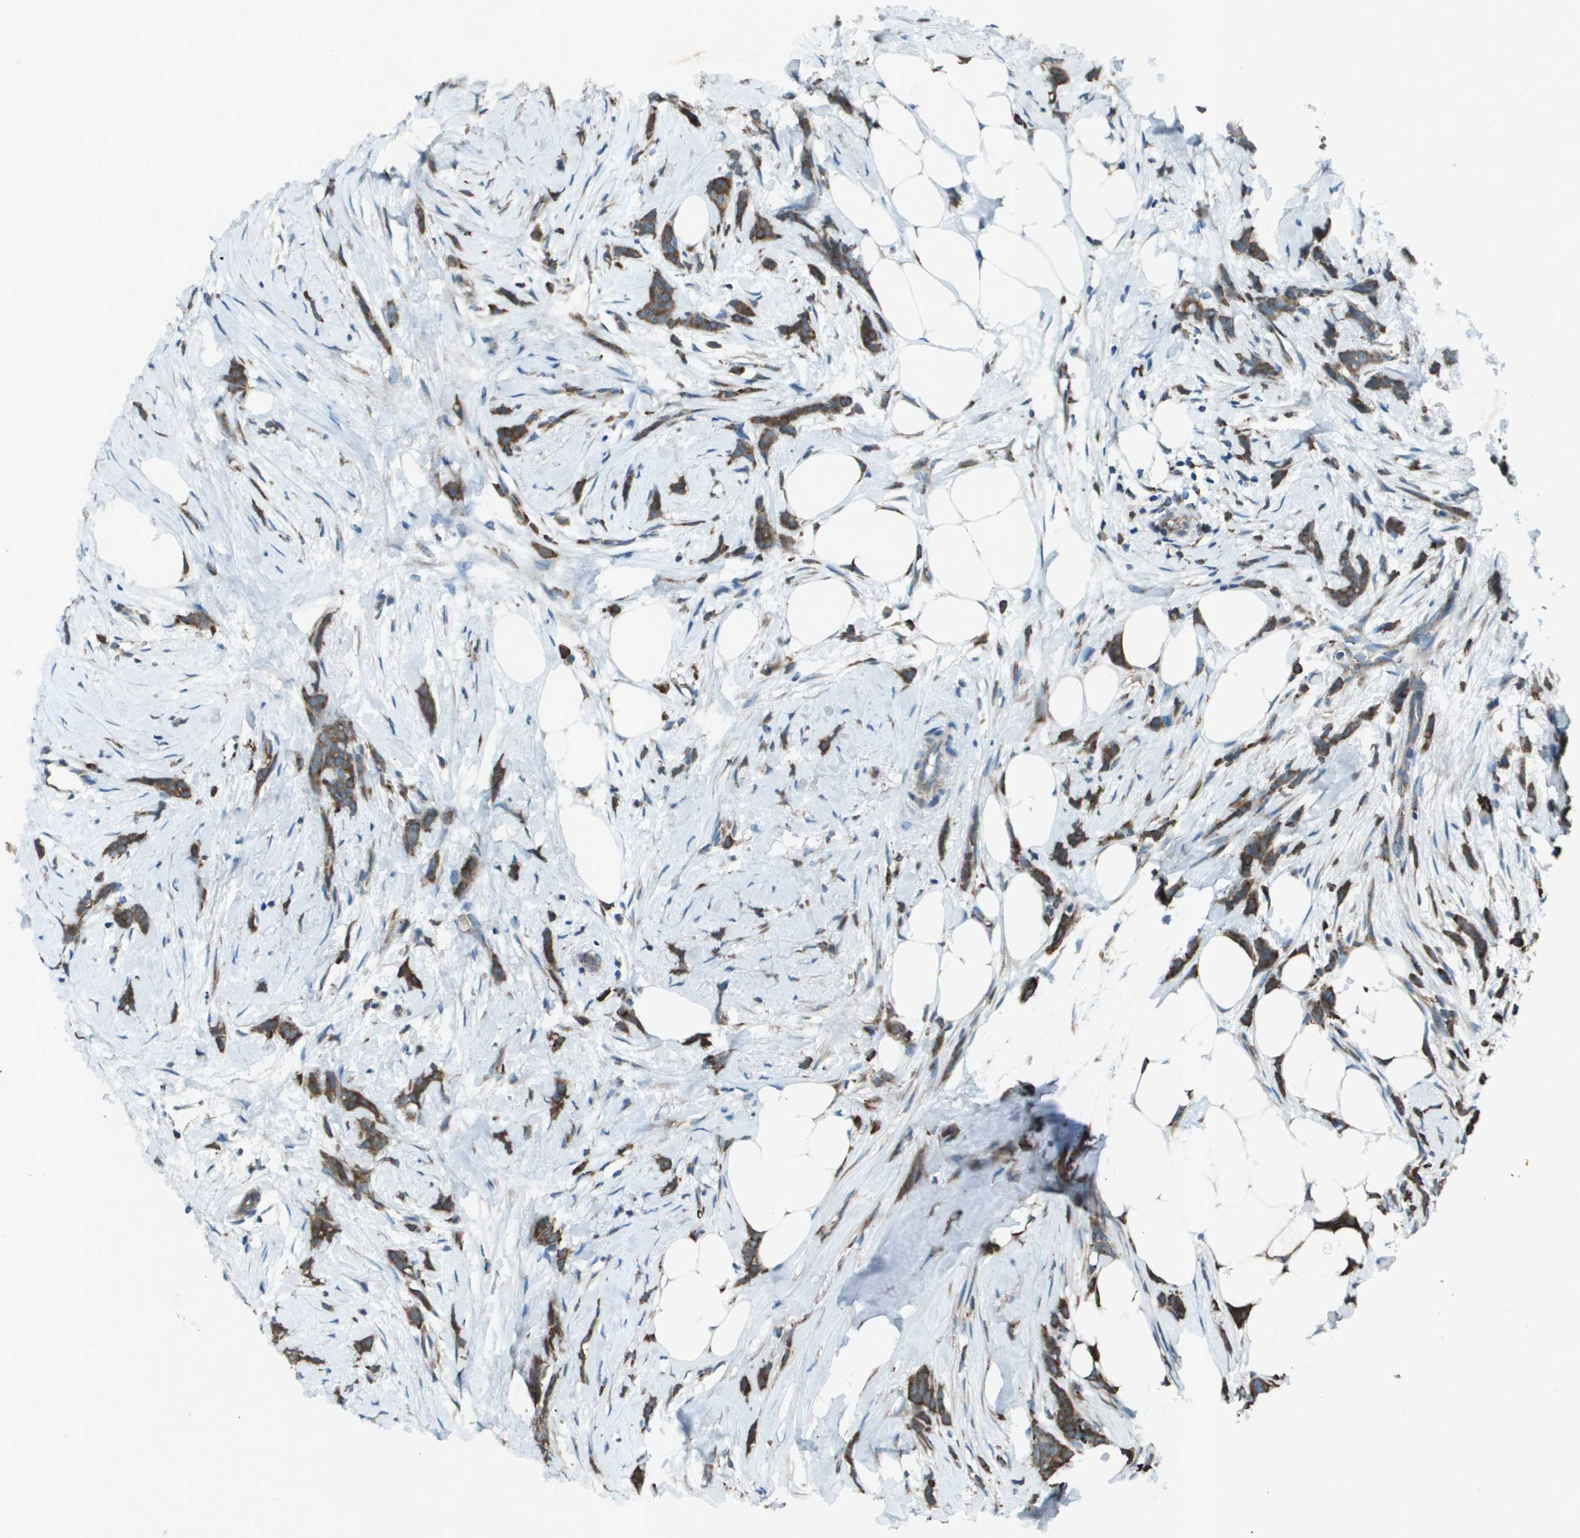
{"staining": {"intensity": "strong", "quantity": ">75%", "location": "cytoplasmic/membranous"}, "tissue": "breast cancer", "cell_type": "Tumor cells", "image_type": "cancer", "snomed": [{"axis": "morphology", "description": "Lobular carcinoma, in situ"}, {"axis": "morphology", "description": "Lobular carcinoma"}, {"axis": "topography", "description": "Breast"}], "caption": "Immunohistochemistry photomicrograph of breast cancer stained for a protein (brown), which reveals high levels of strong cytoplasmic/membranous positivity in about >75% of tumor cells.", "gene": "UTS2", "patient": {"sex": "female", "age": 41}}